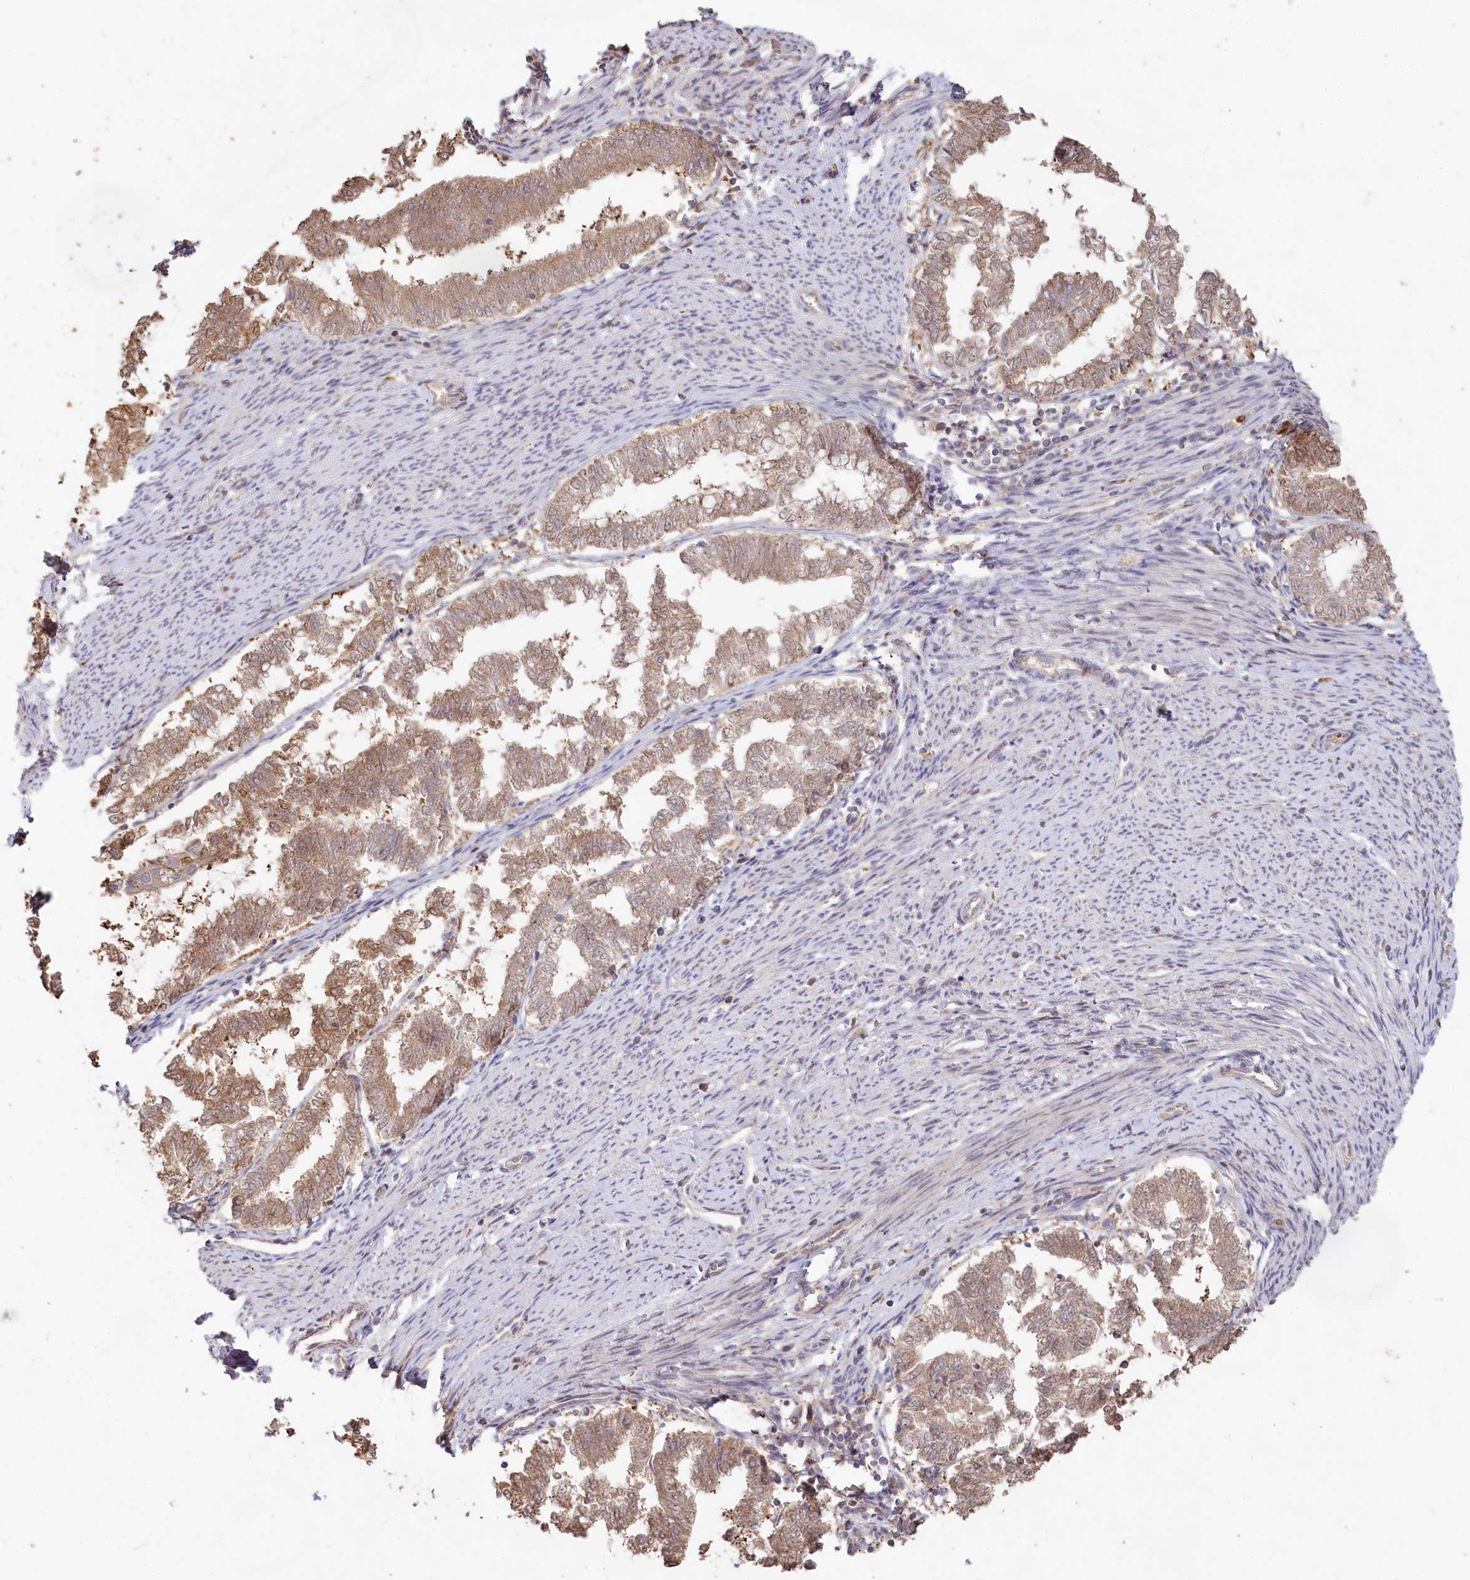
{"staining": {"intensity": "weak", "quantity": ">75%", "location": "cytoplasmic/membranous"}, "tissue": "endometrial cancer", "cell_type": "Tumor cells", "image_type": "cancer", "snomed": [{"axis": "morphology", "description": "Adenocarcinoma, NOS"}, {"axis": "topography", "description": "Endometrium"}], "caption": "Adenocarcinoma (endometrial) stained for a protein shows weak cytoplasmic/membranous positivity in tumor cells. (Stains: DAB in brown, nuclei in blue, Microscopy: brightfield microscopy at high magnification).", "gene": "HAL", "patient": {"sex": "female", "age": 79}}